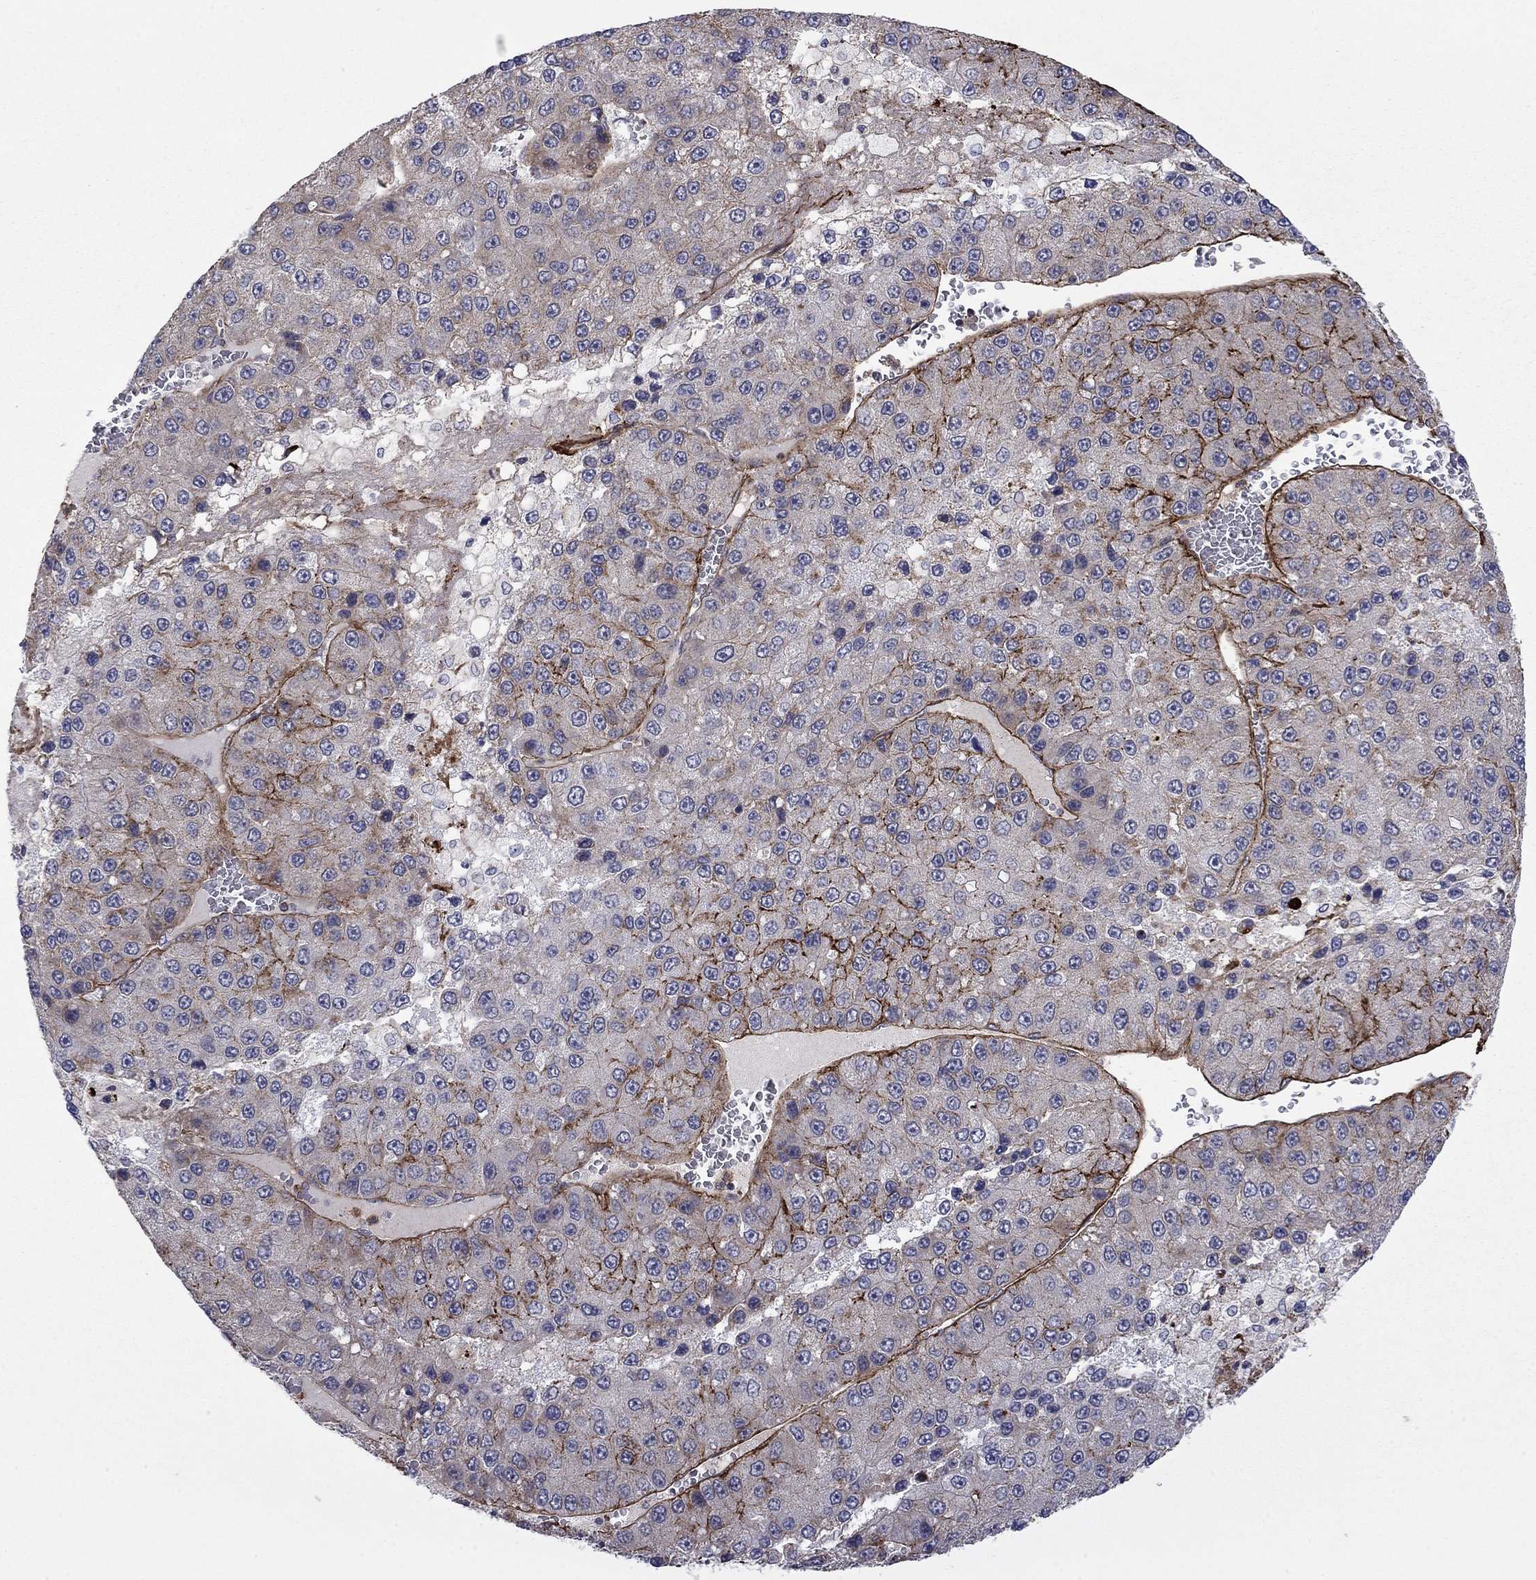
{"staining": {"intensity": "strong", "quantity": "<25%", "location": "cytoplasmic/membranous"}, "tissue": "liver cancer", "cell_type": "Tumor cells", "image_type": "cancer", "snomed": [{"axis": "morphology", "description": "Carcinoma, Hepatocellular, NOS"}, {"axis": "topography", "description": "Liver"}], "caption": "This histopathology image reveals immunohistochemistry staining of human liver hepatocellular carcinoma, with medium strong cytoplasmic/membranous positivity in approximately <25% of tumor cells.", "gene": "DOP1B", "patient": {"sex": "female", "age": 73}}